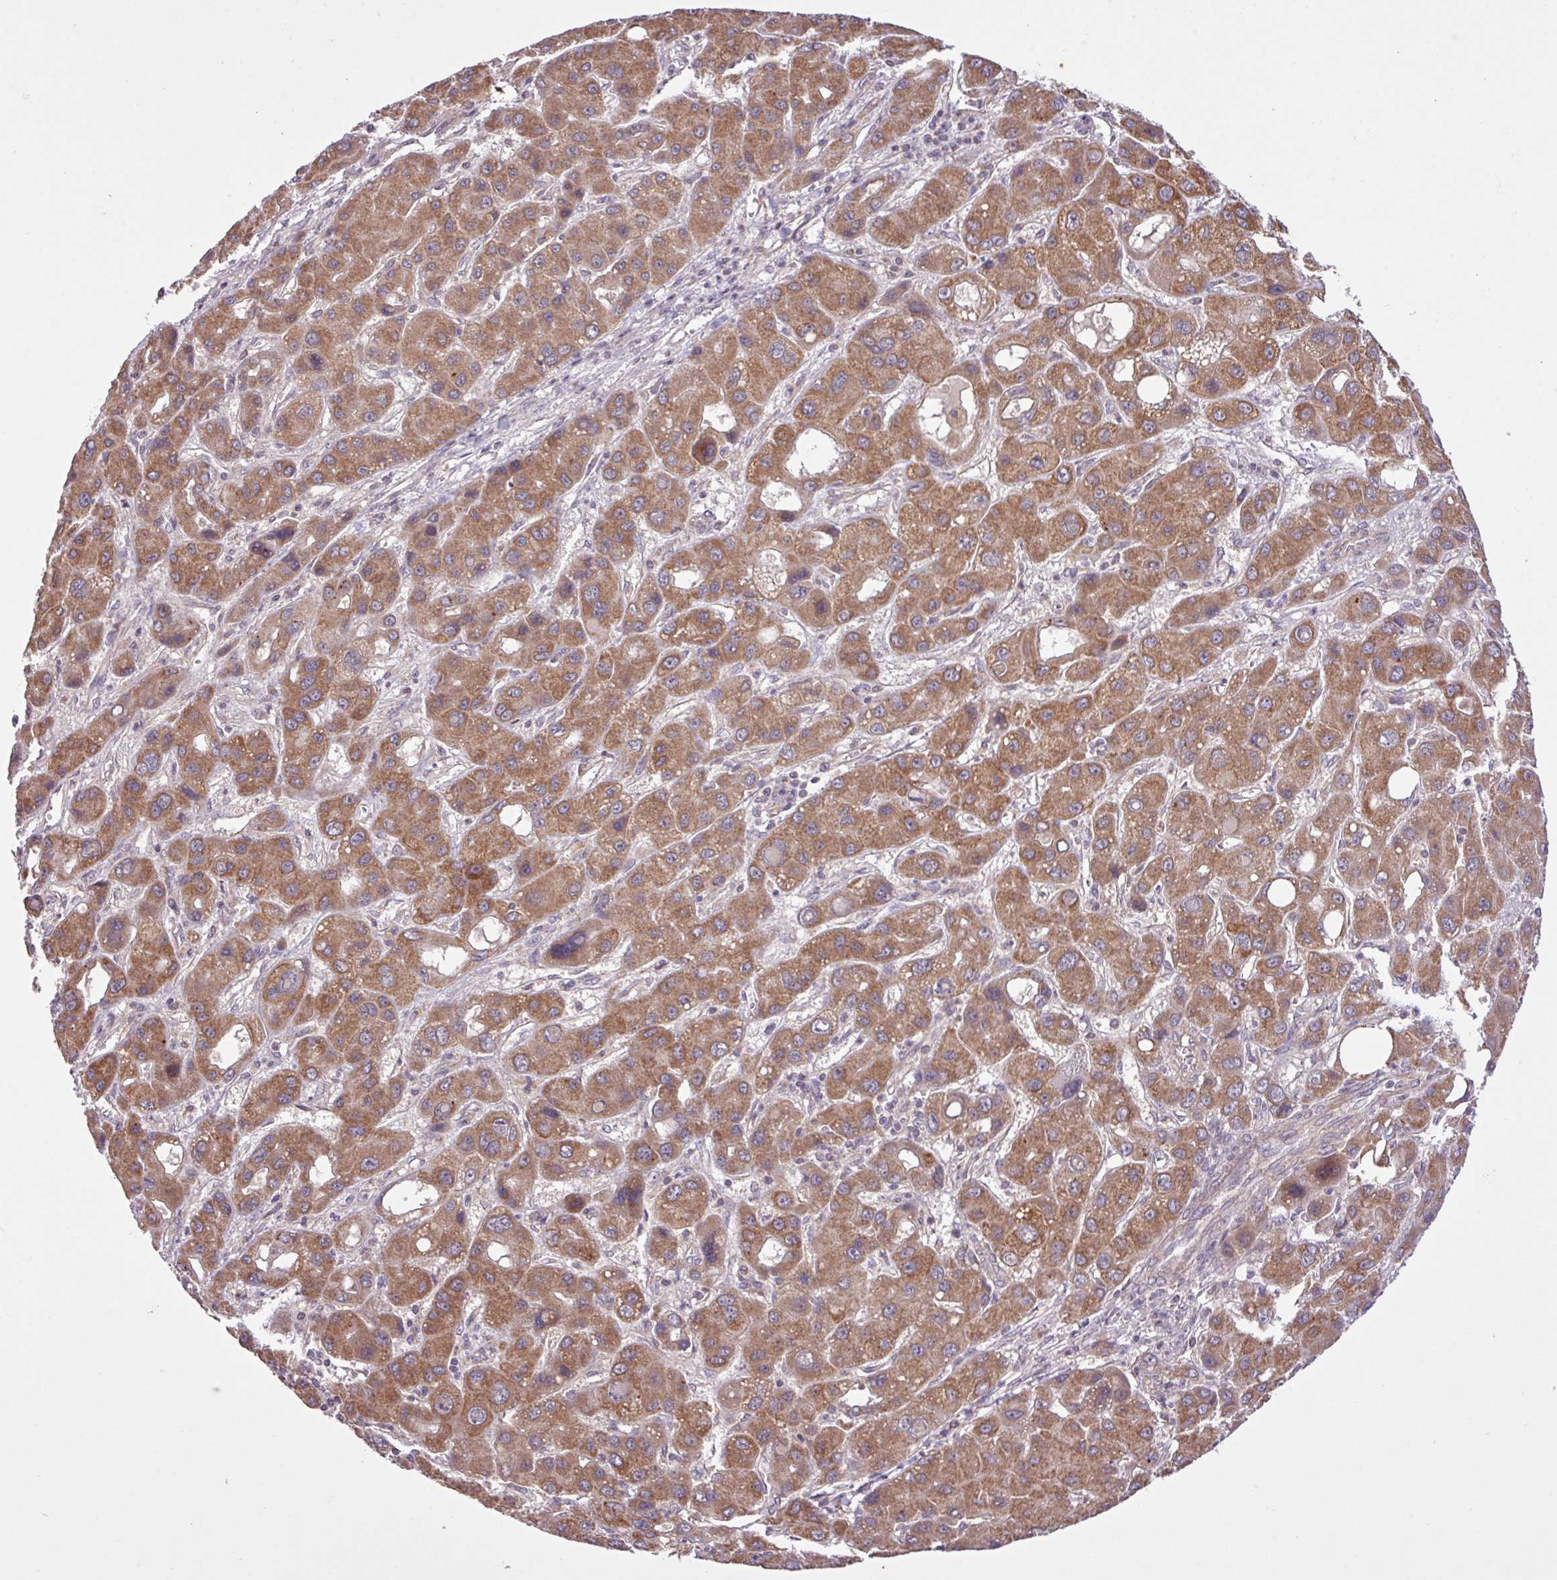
{"staining": {"intensity": "moderate", "quantity": ">75%", "location": "cytoplasmic/membranous"}, "tissue": "liver cancer", "cell_type": "Tumor cells", "image_type": "cancer", "snomed": [{"axis": "morphology", "description": "Carcinoma, Hepatocellular, NOS"}, {"axis": "topography", "description": "Liver"}], "caption": "DAB immunohistochemical staining of human liver cancer shows moderate cytoplasmic/membranous protein staining in about >75% of tumor cells. (IHC, brightfield microscopy, high magnification).", "gene": "TIMM10B", "patient": {"sex": "male", "age": 55}}